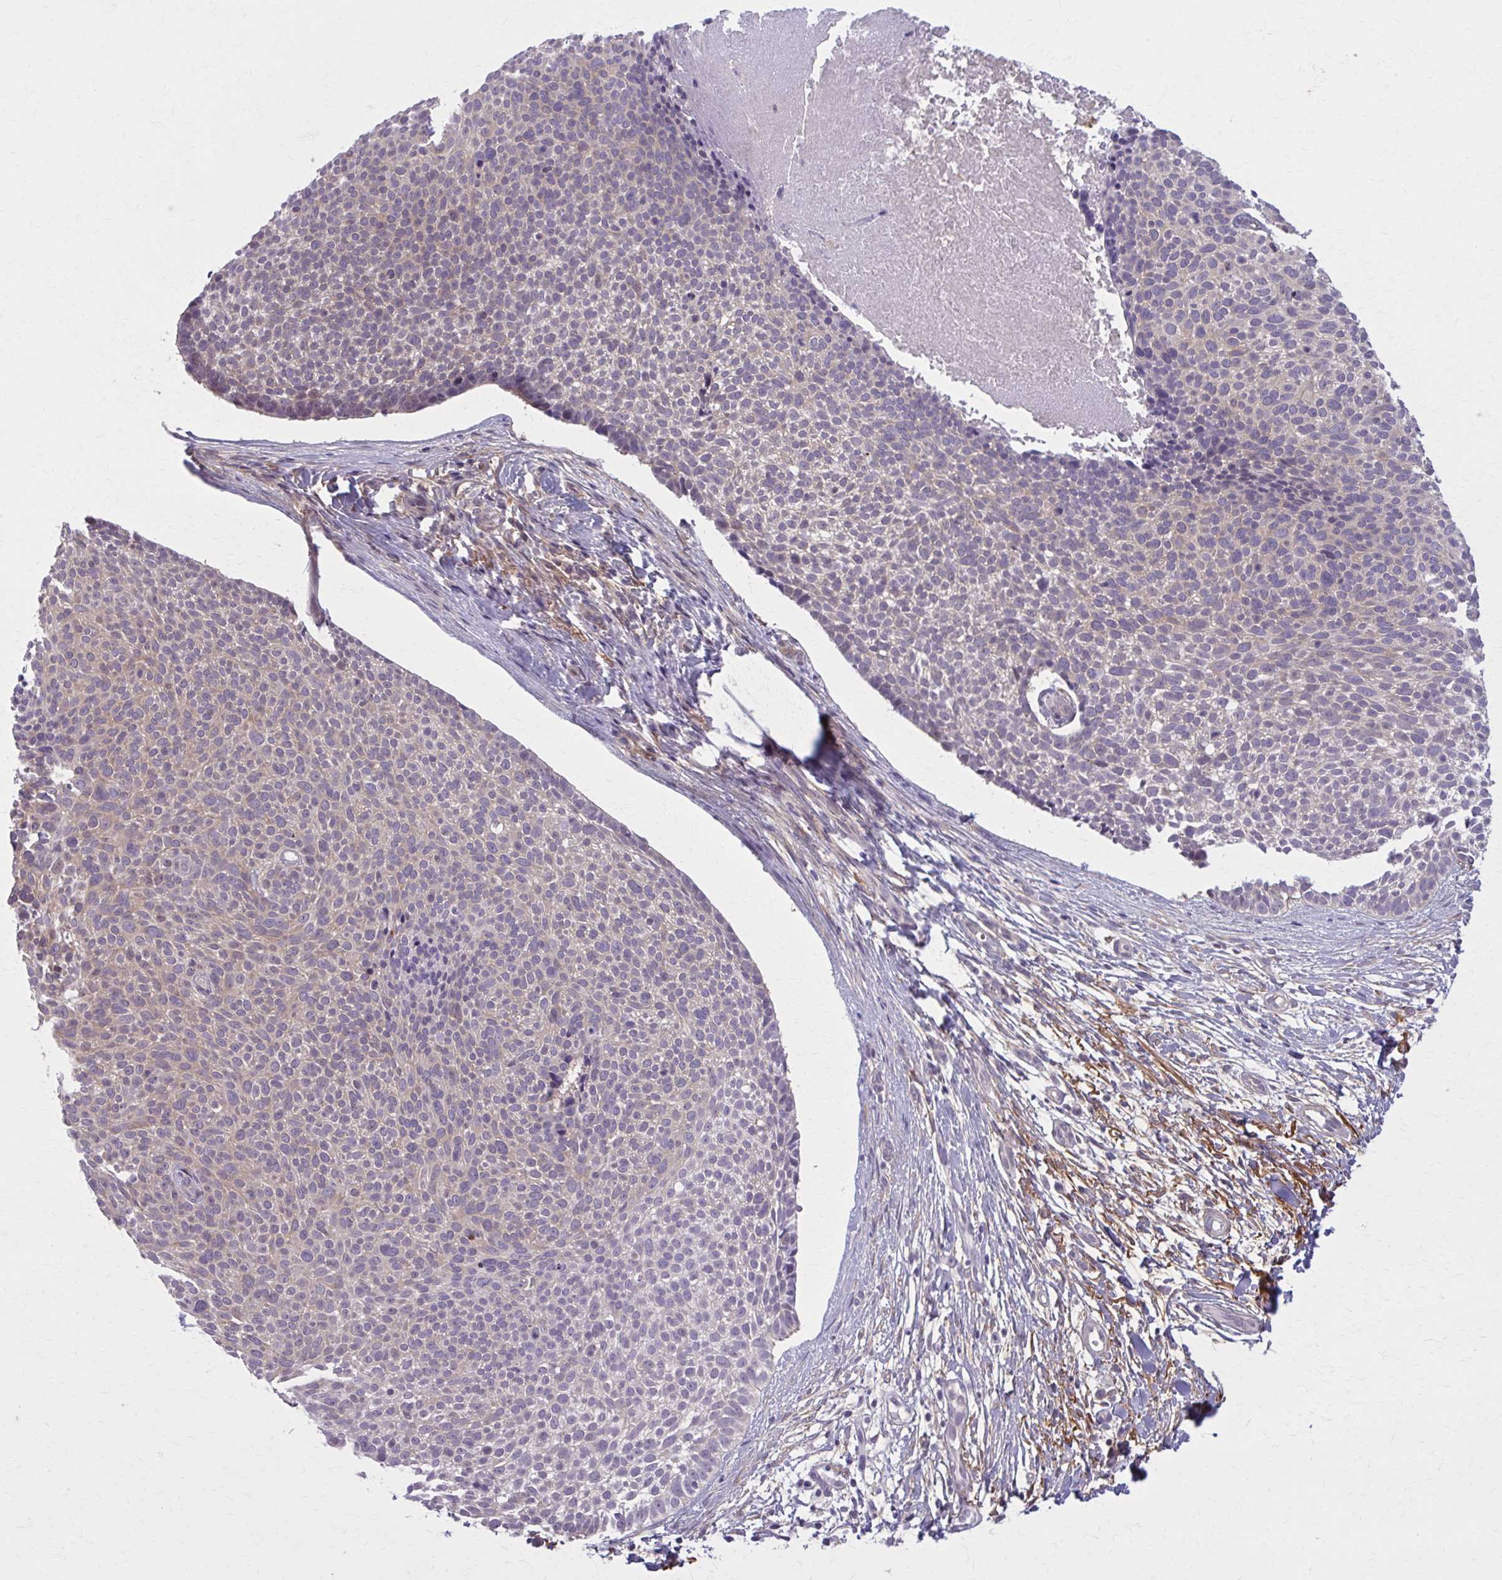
{"staining": {"intensity": "weak", "quantity": "<25%", "location": "cytoplasmic/membranous"}, "tissue": "skin cancer", "cell_type": "Tumor cells", "image_type": "cancer", "snomed": [{"axis": "morphology", "description": "Basal cell carcinoma"}, {"axis": "topography", "description": "Skin"}, {"axis": "topography", "description": "Skin of back"}], "caption": "Tumor cells are negative for brown protein staining in skin cancer (basal cell carcinoma).", "gene": "NUMBL", "patient": {"sex": "male", "age": 81}}